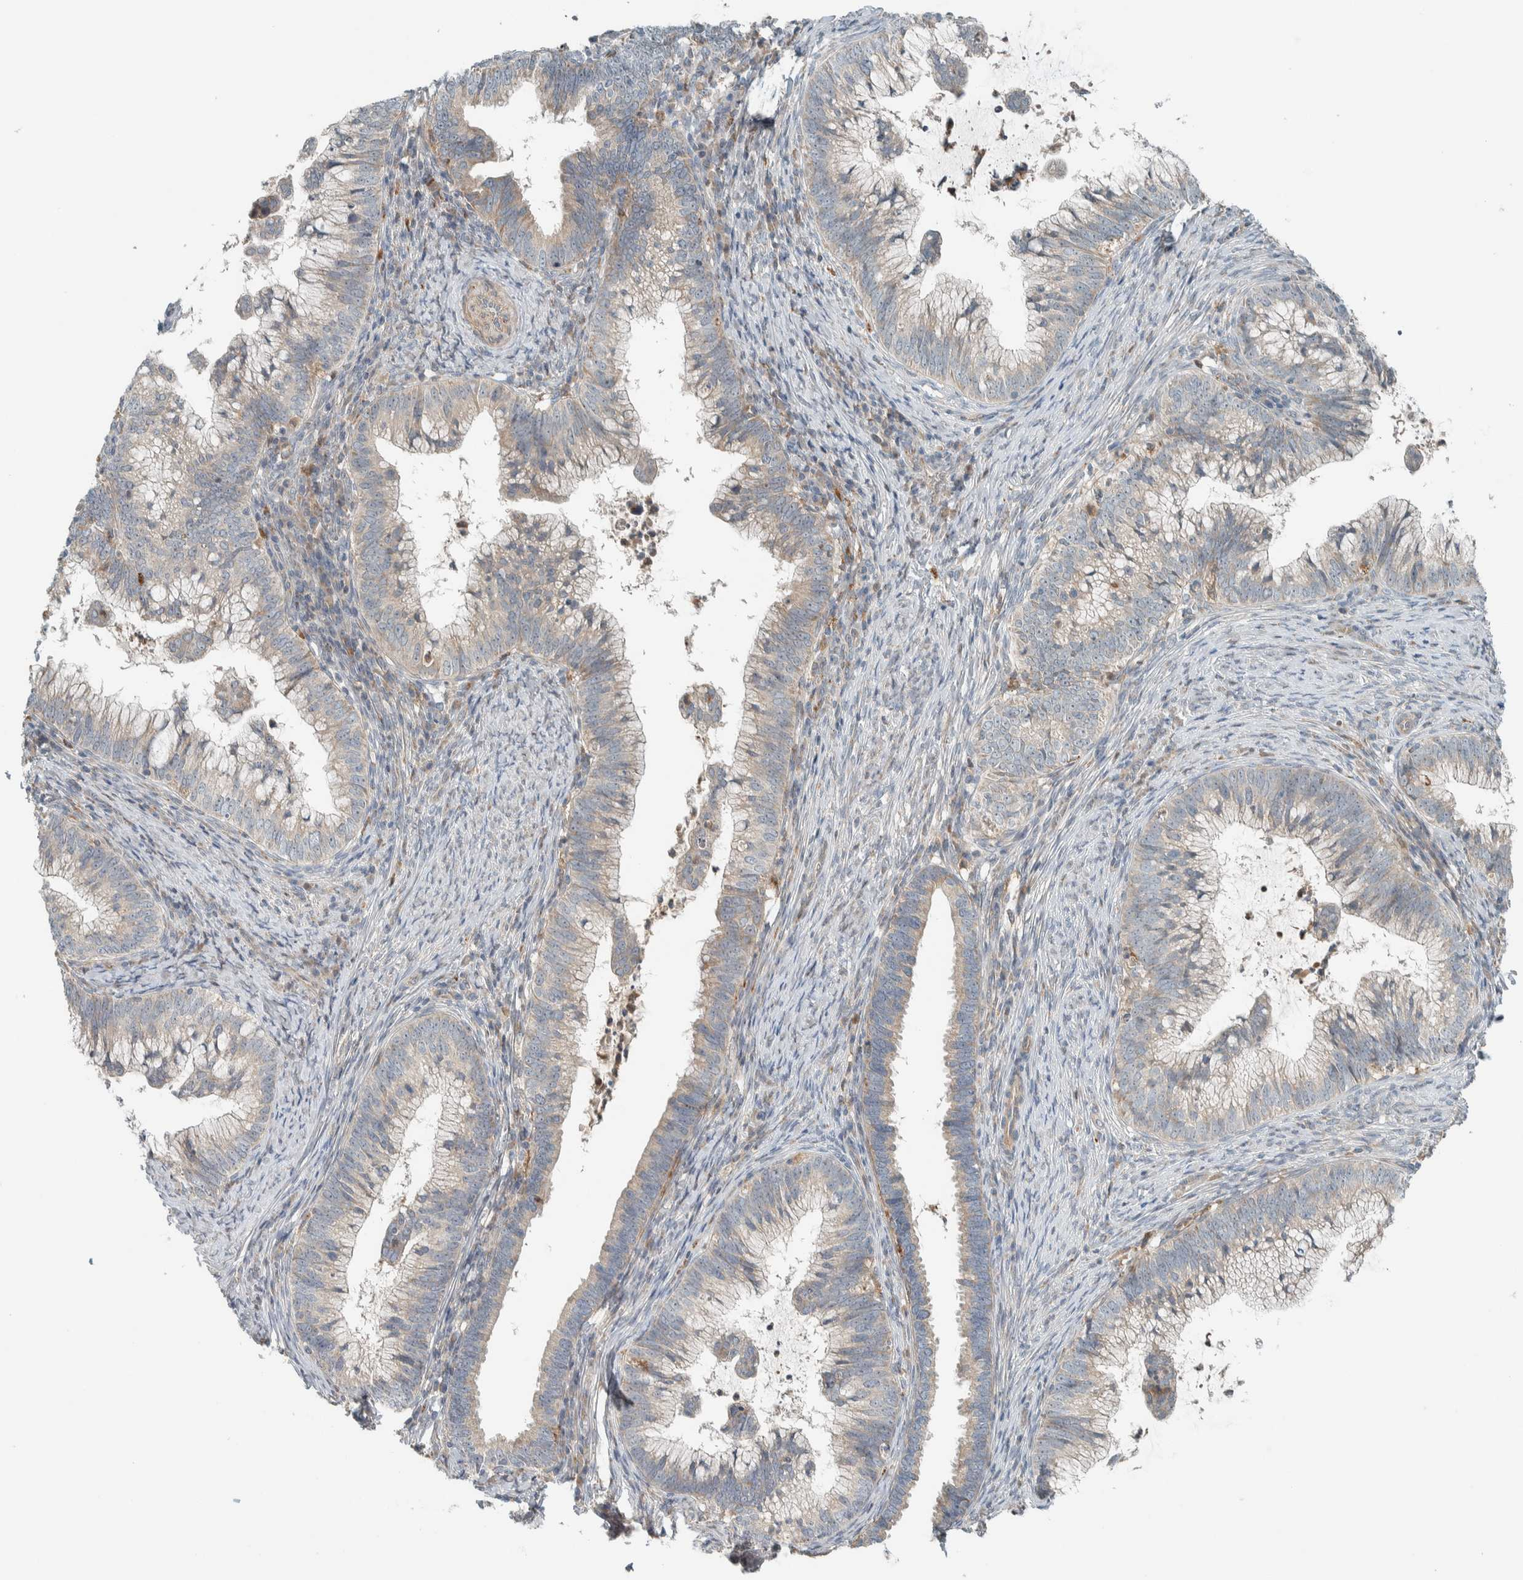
{"staining": {"intensity": "weak", "quantity": "<25%", "location": "cytoplasmic/membranous"}, "tissue": "cervical cancer", "cell_type": "Tumor cells", "image_type": "cancer", "snomed": [{"axis": "morphology", "description": "Adenocarcinoma, NOS"}, {"axis": "topography", "description": "Cervix"}], "caption": "DAB immunohistochemical staining of adenocarcinoma (cervical) shows no significant staining in tumor cells.", "gene": "SLFN12L", "patient": {"sex": "female", "age": 36}}